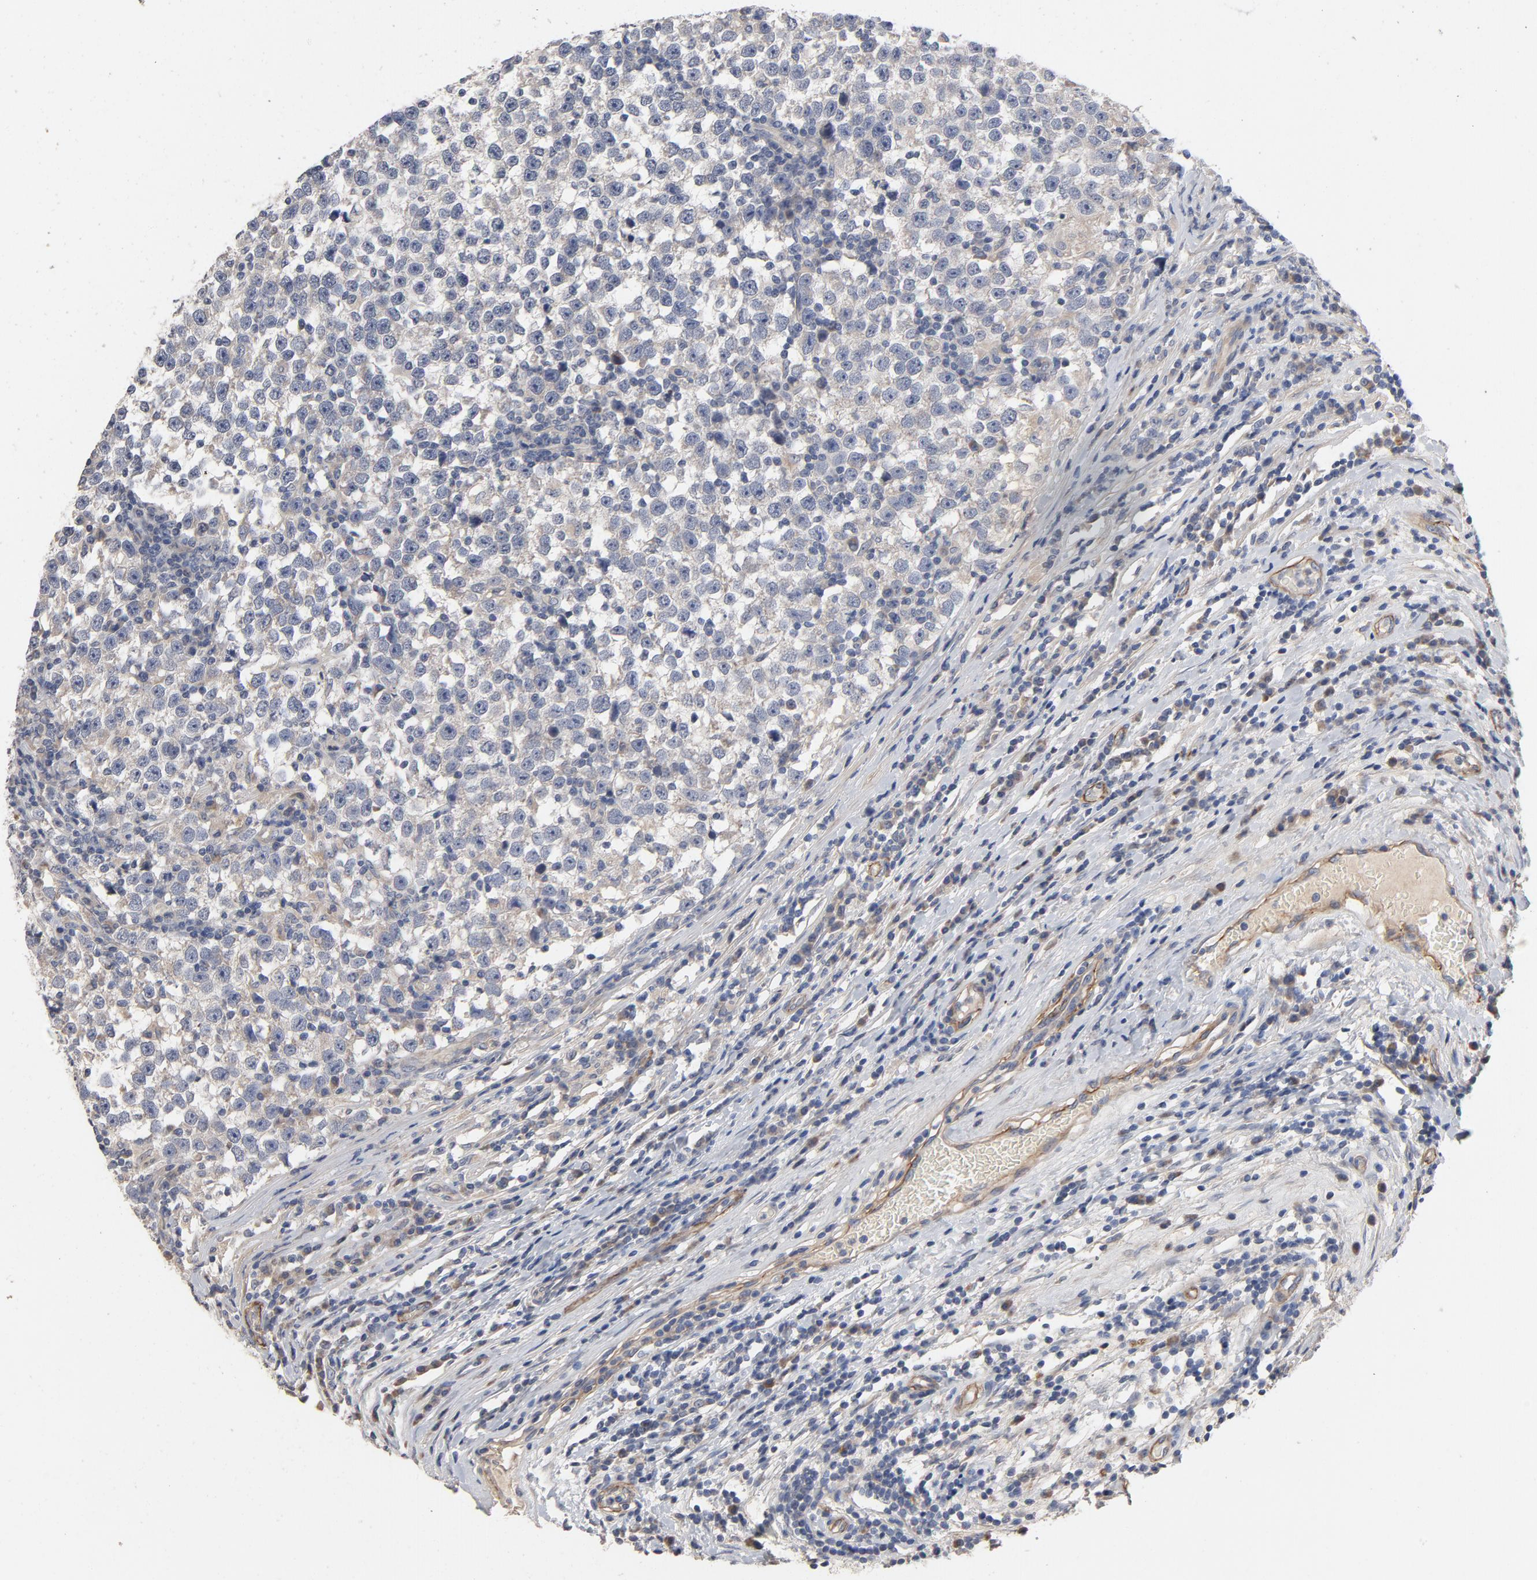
{"staining": {"intensity": "negative", "quantity": "none", "location": "none"}, "tissue": "testis cancer", "cell_type": "Tumor cells", "image_type": "cancer", "snomed": [{"axis": "morphology", "description": "Seminoma, NOS"}, {"axis": "topography", "description": "Testis"}], "caption": "Histopathology image shows no protein expression in tumor cells of testis cancer (seminoma) tissue.", "gene": "CCDC134", "patient": {"sex": "male", "age": 43}}